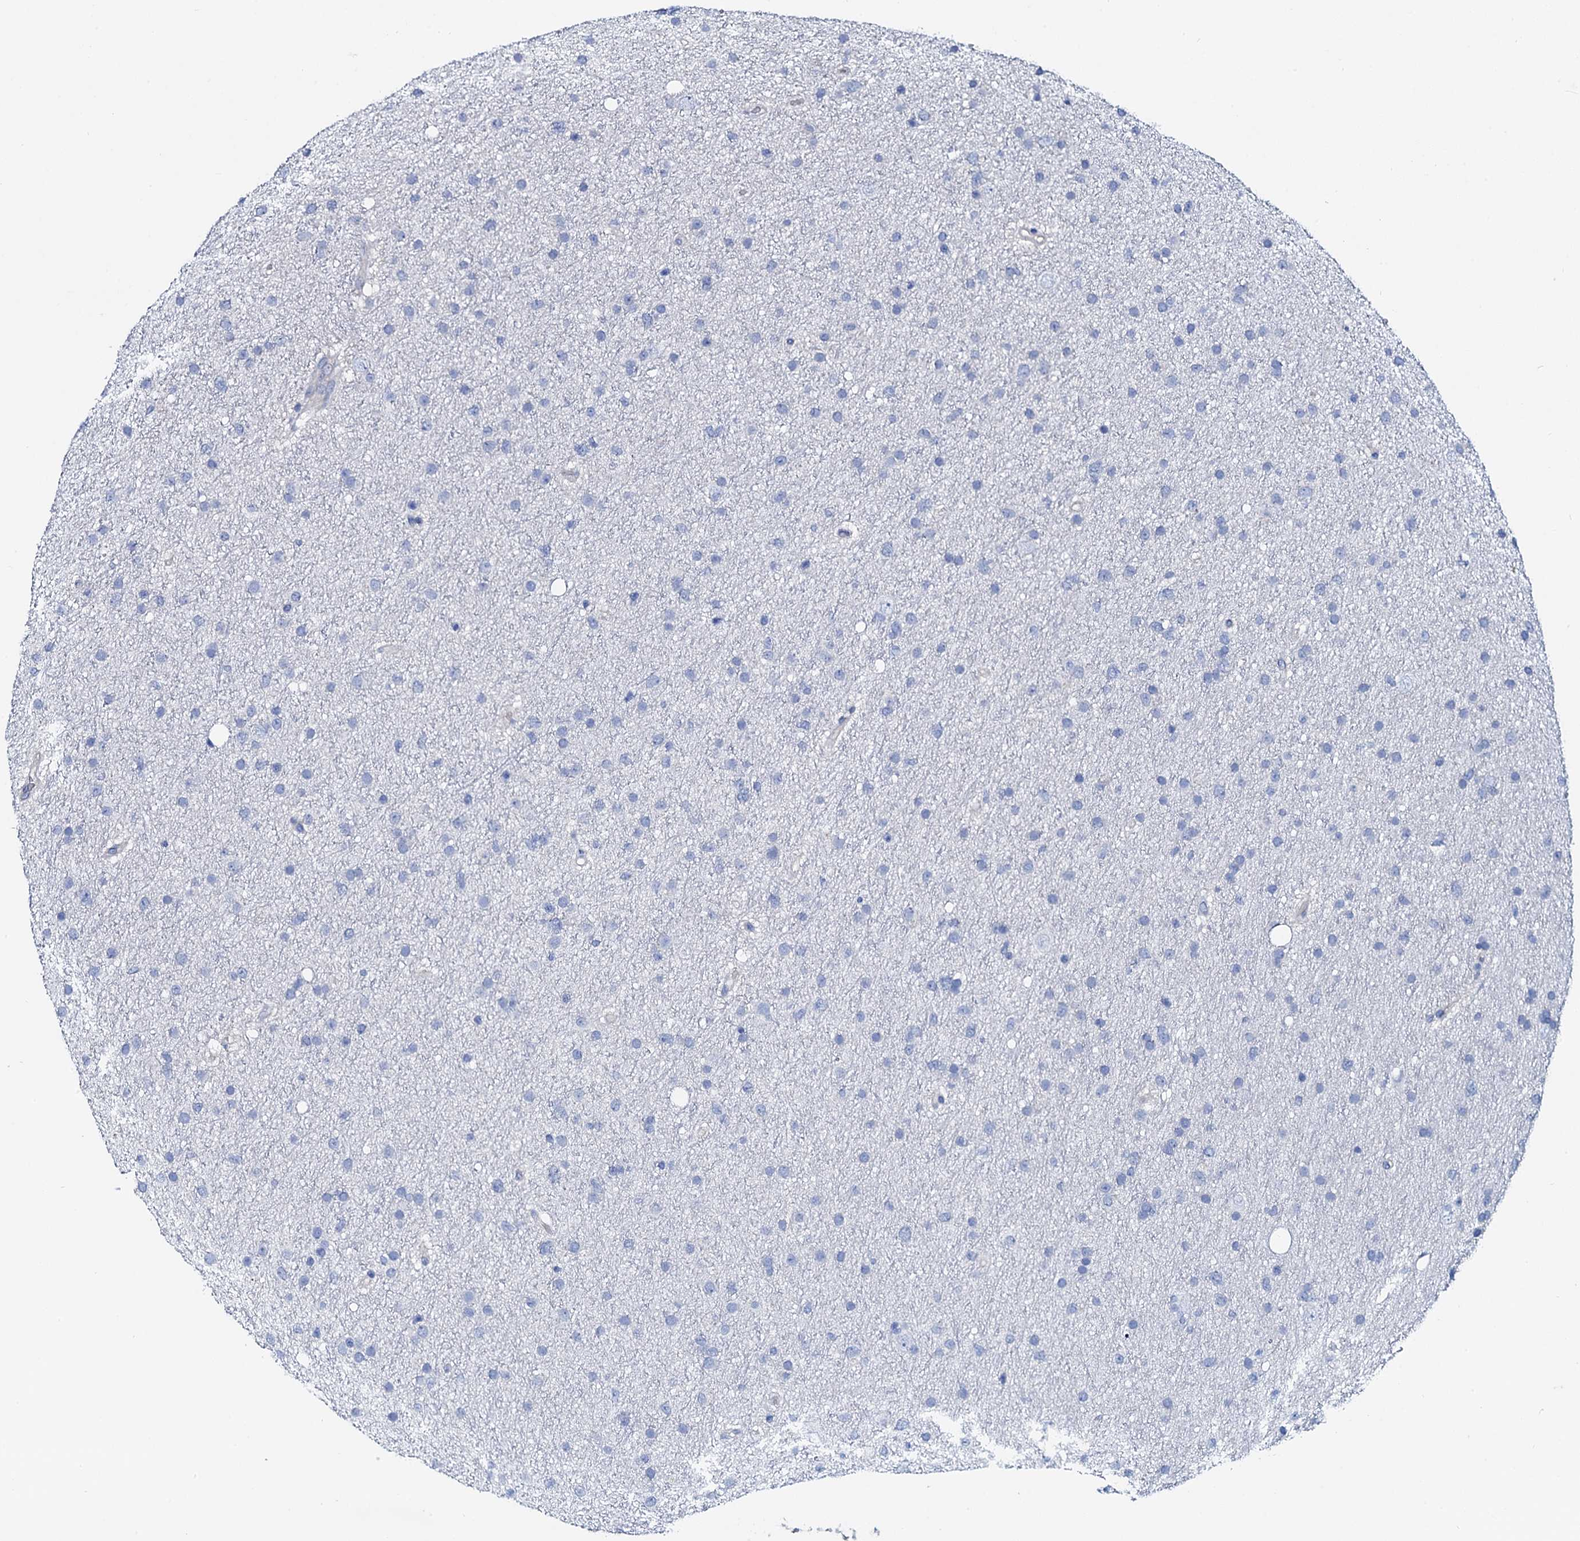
{"staining": {"intensity": "negative", "quantity": "none", "location": "none"}, "tissue": "glioma", "cell_type": "Tumor cells", "image_type": "cancer", "snomed": [{"axis": "morphology", "description": "Glioma, malignant, Low grade"}, {"axis": "topography", "description": "Cerebral cortex"}], "caption": "DAB (3,3'-diaminobenzidine) immunohistochemical staining of human glioma exhibits no significant positivity in tumor cells. The staining was performed using DAB (3,3'-diaminobenzidine) to visualize the protein expression in brown, while the nuclei were stained in blue with hematoxylin (Magnification: 20x).", "gene": "GYS2", "patient": {"sex": "female", "age": 39}}